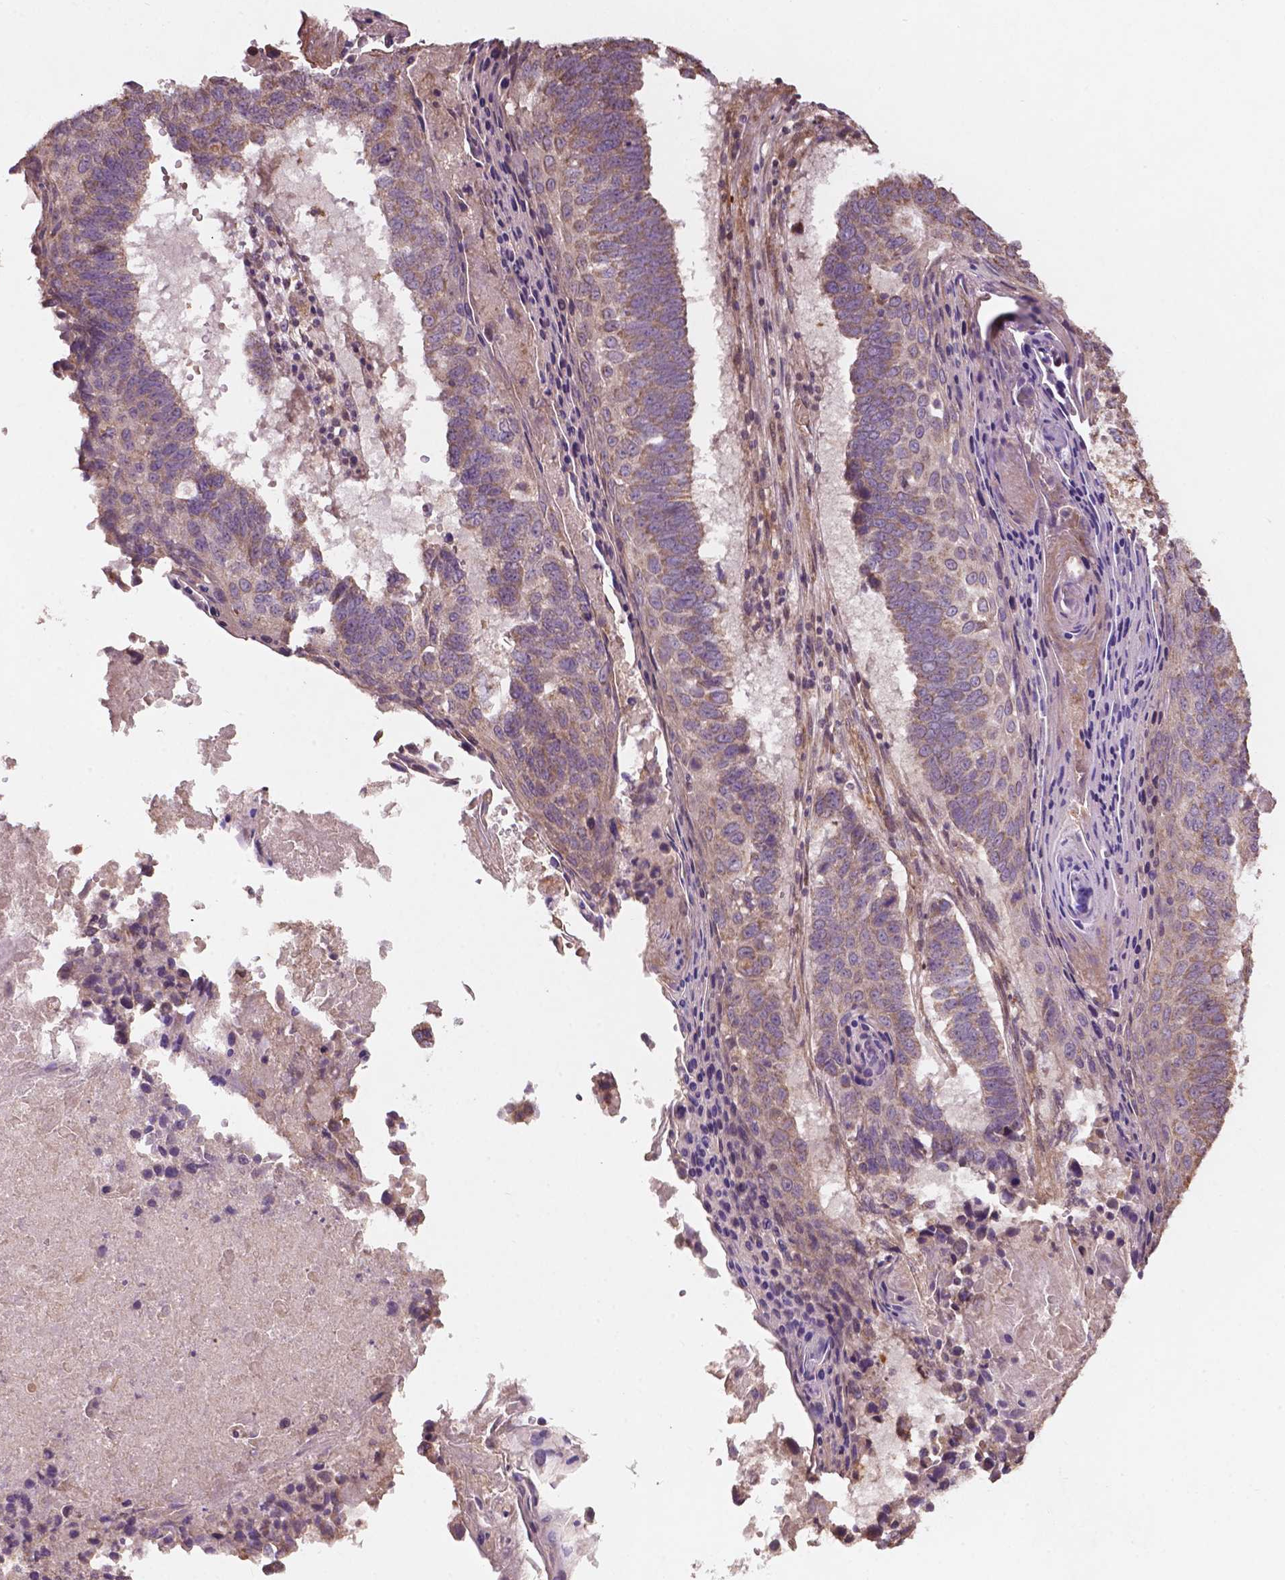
{"staining": {"intensity": "moderate", "quantity": "25%-75%", "location": "cytoplasmic/membranous"}, "tissue": "lung cancer", "cell_type": "Tumor cells", "image_type": "cancer", "snomed": [{"axis": "morphology", "description": "Squamous cell carcinoma, NOS"}, {"axis": "topography", "description": "Lung"}], "caption": "Immunohistochemical staining of lung squamous cell carcinoma displays moderate cytoplasmic/membranous protein staining in about 25%-75% of tumor cells.", "gene": "CDC42BPA", "patient": {"sex": "male", "age": 73}}